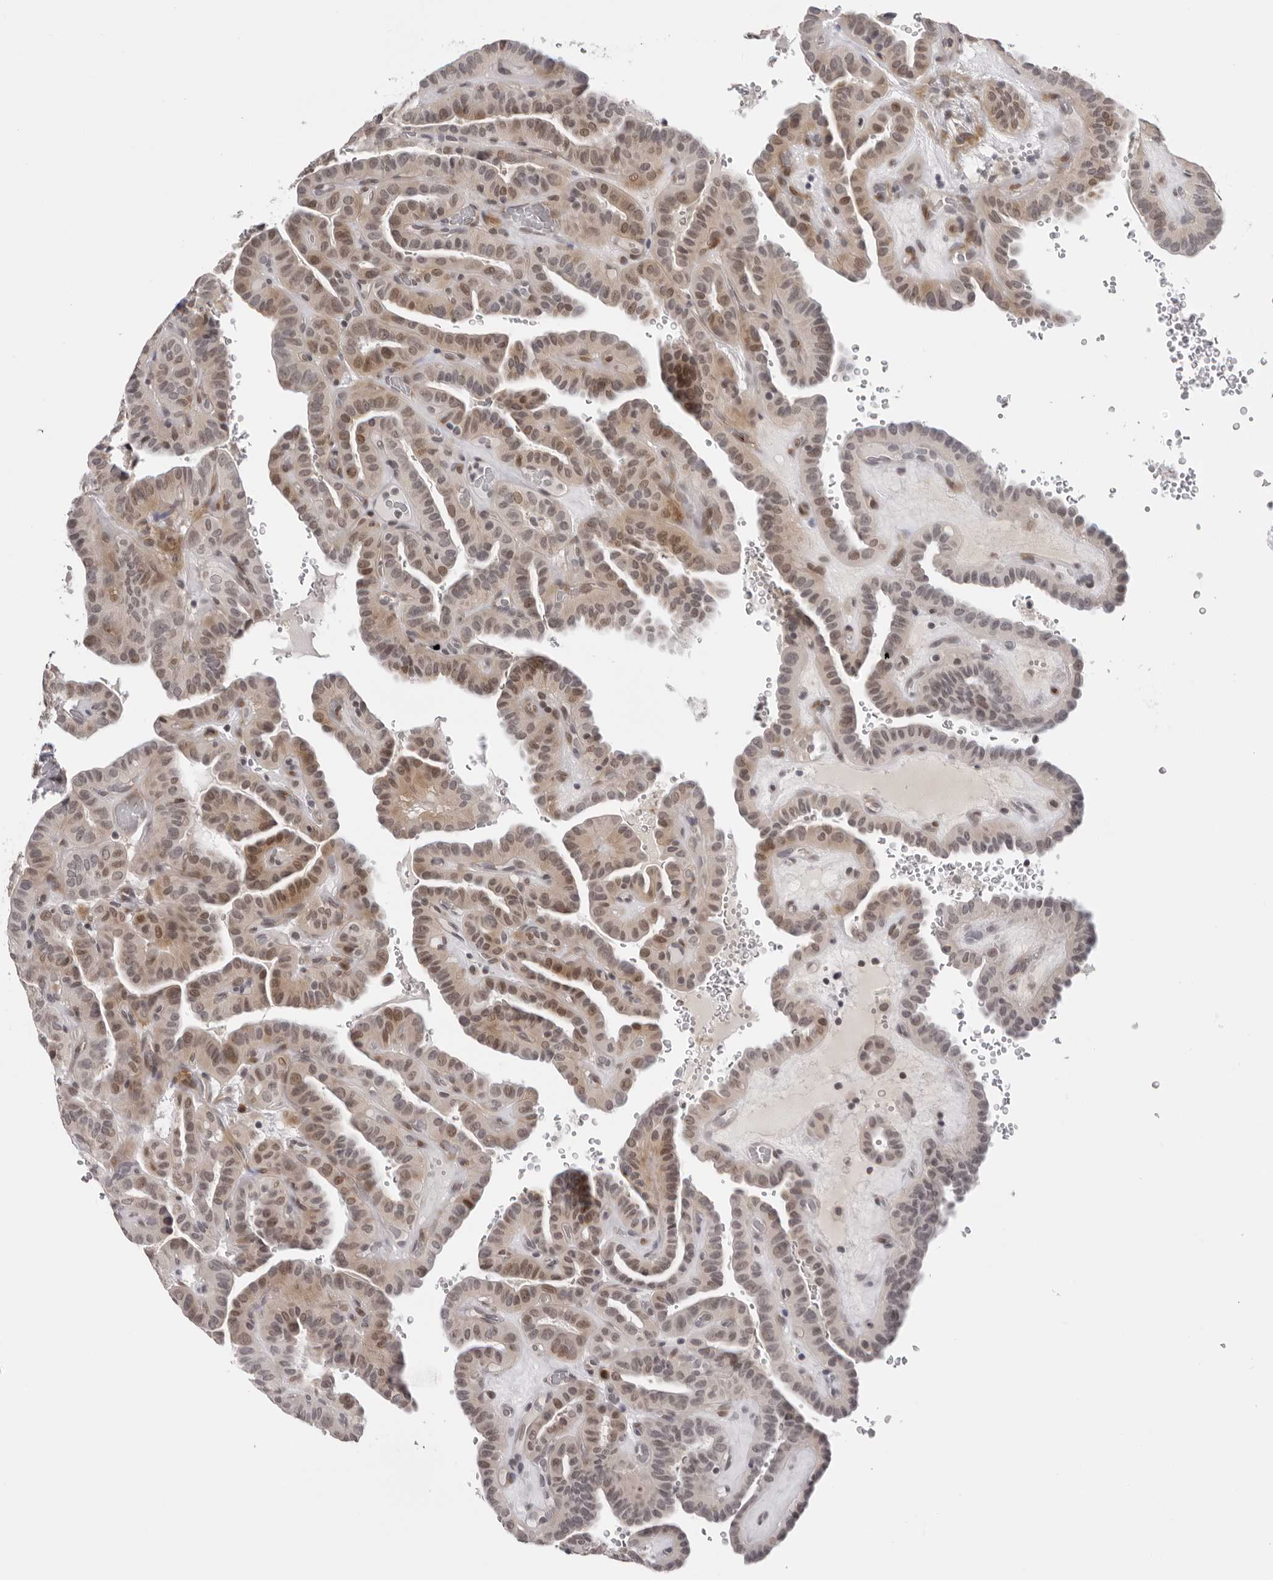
{"staining": {"intensity": "moderate", "quantity": "25%-75%", "location": "nuclear"}, "tissue": "thyroid cancer", "cell_type": "Tumor cells", "image_type": "cancer", "snomed": [{"axis": "morphology", "description": "Papillary adenocarcinoma, NOS"}, {"axis": "topography", "description": "Thyroid gland"}], "caption": "Papillary adenocarcinoma (thyroid) stained with a brown dye reveals moderate nuclear positive positivity in approximately 25%-75% of tumor cells.", "gene": "PRUNE1", "patient": {"sex": "male", "age": 77}}